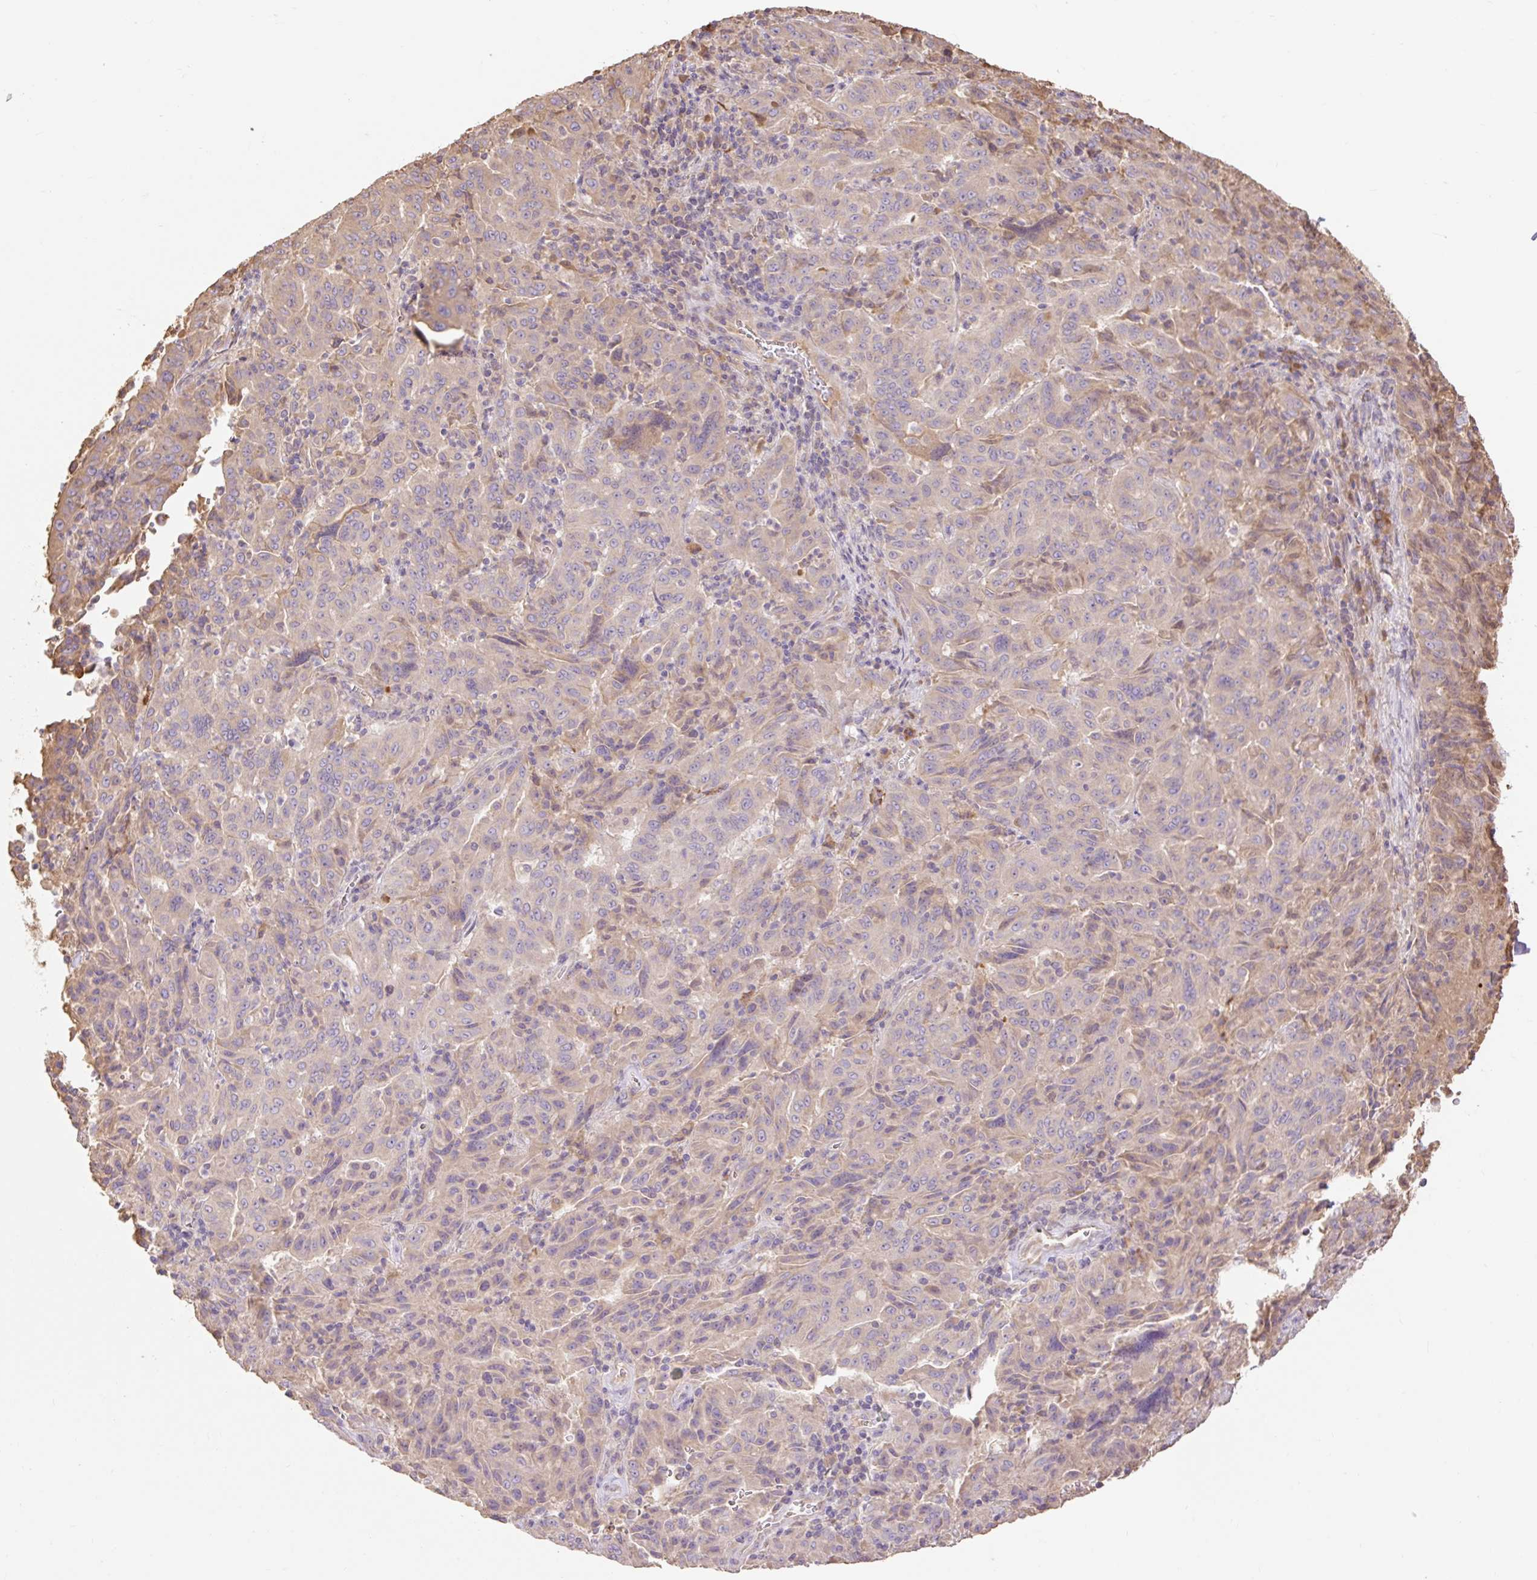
{"staining": {"intensity": "weak", "quantity": "25%-75%", "location": "cytoplasmic/membranous"}, "tissue": "pancreatic cancer", "cell_type": "Tumor cells", "image_type": "cancer", "snomed": [{"axis": "morphology", "description": "Adenocarcinoma, NOS"}, {"axis": "topography", "description": "Pancreas"}], "caption": "Brown immunohistochemical staining in adenocarcinoma (pancreatic) demonstrates weak cytoplasmic/membranous staining in approximately 25%-75% of tumor cells. The protein is shown in brown color, while the nuclei are stained blue.", "gene": "DESI1", "patient": {"sex": "male", "age": 63}}